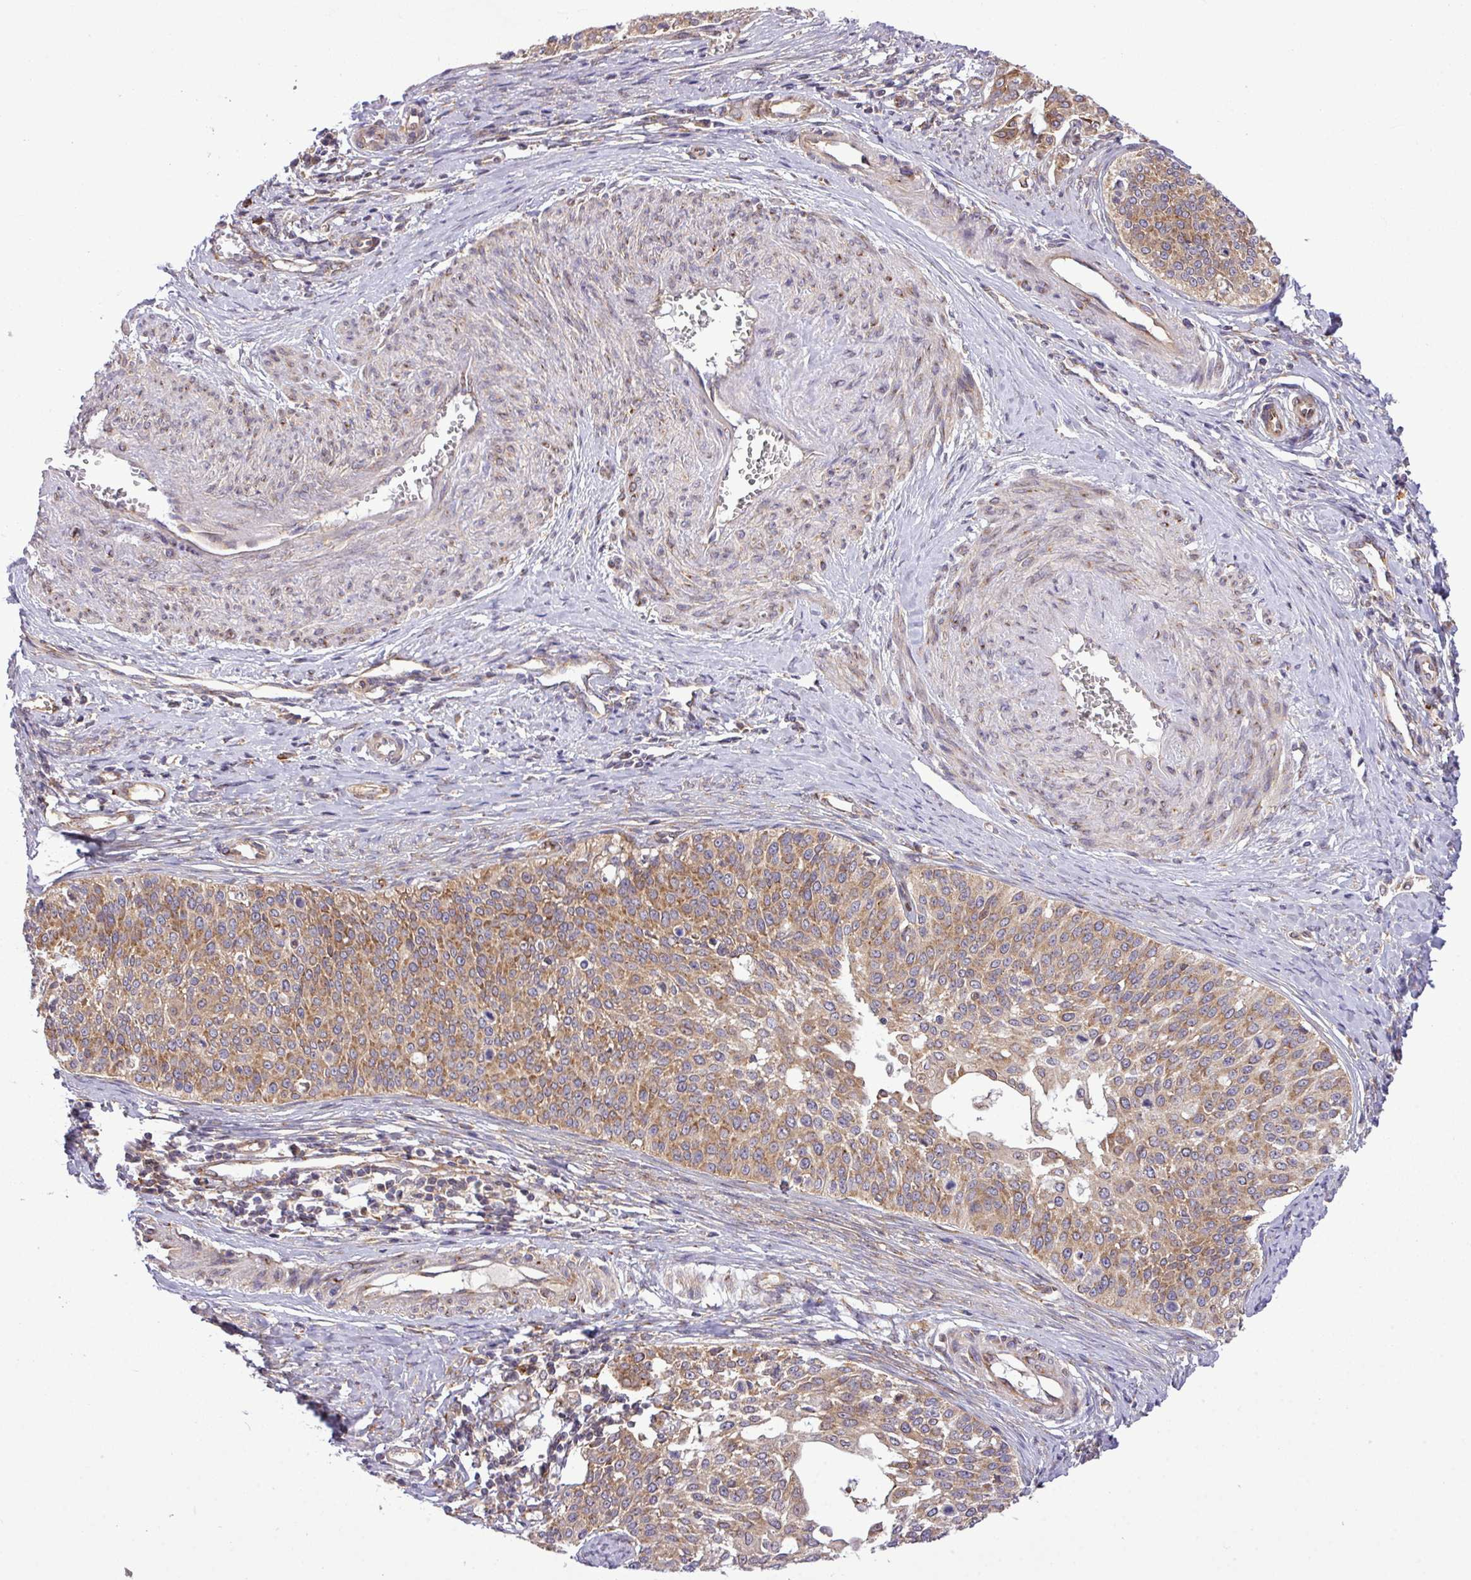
{"staining": {"intensity": "moderate", "quantity": ">75%", "location": "cytoplasmic/membranous"}, "tissue": "cervical cancer", "cell_type": "Tumor cells", "image_type": "cancer", "snomed": [{"axis": "morphology", "description": "Squamous cell carcinoma, NOS"}, {"axis": "topography", "description": "Cervix"}], "caption": "IHC image of neoplastic tissue: human cervical cancer stained using IHC displays medium levels of moderate protein expression localized specifically in the cytoplasmic/membranous of tumor cells, appearing as a cytoplasmic/membranous brown color.", "gene": "FAM222B", "patient": {"sex": "female", "age": 44}}